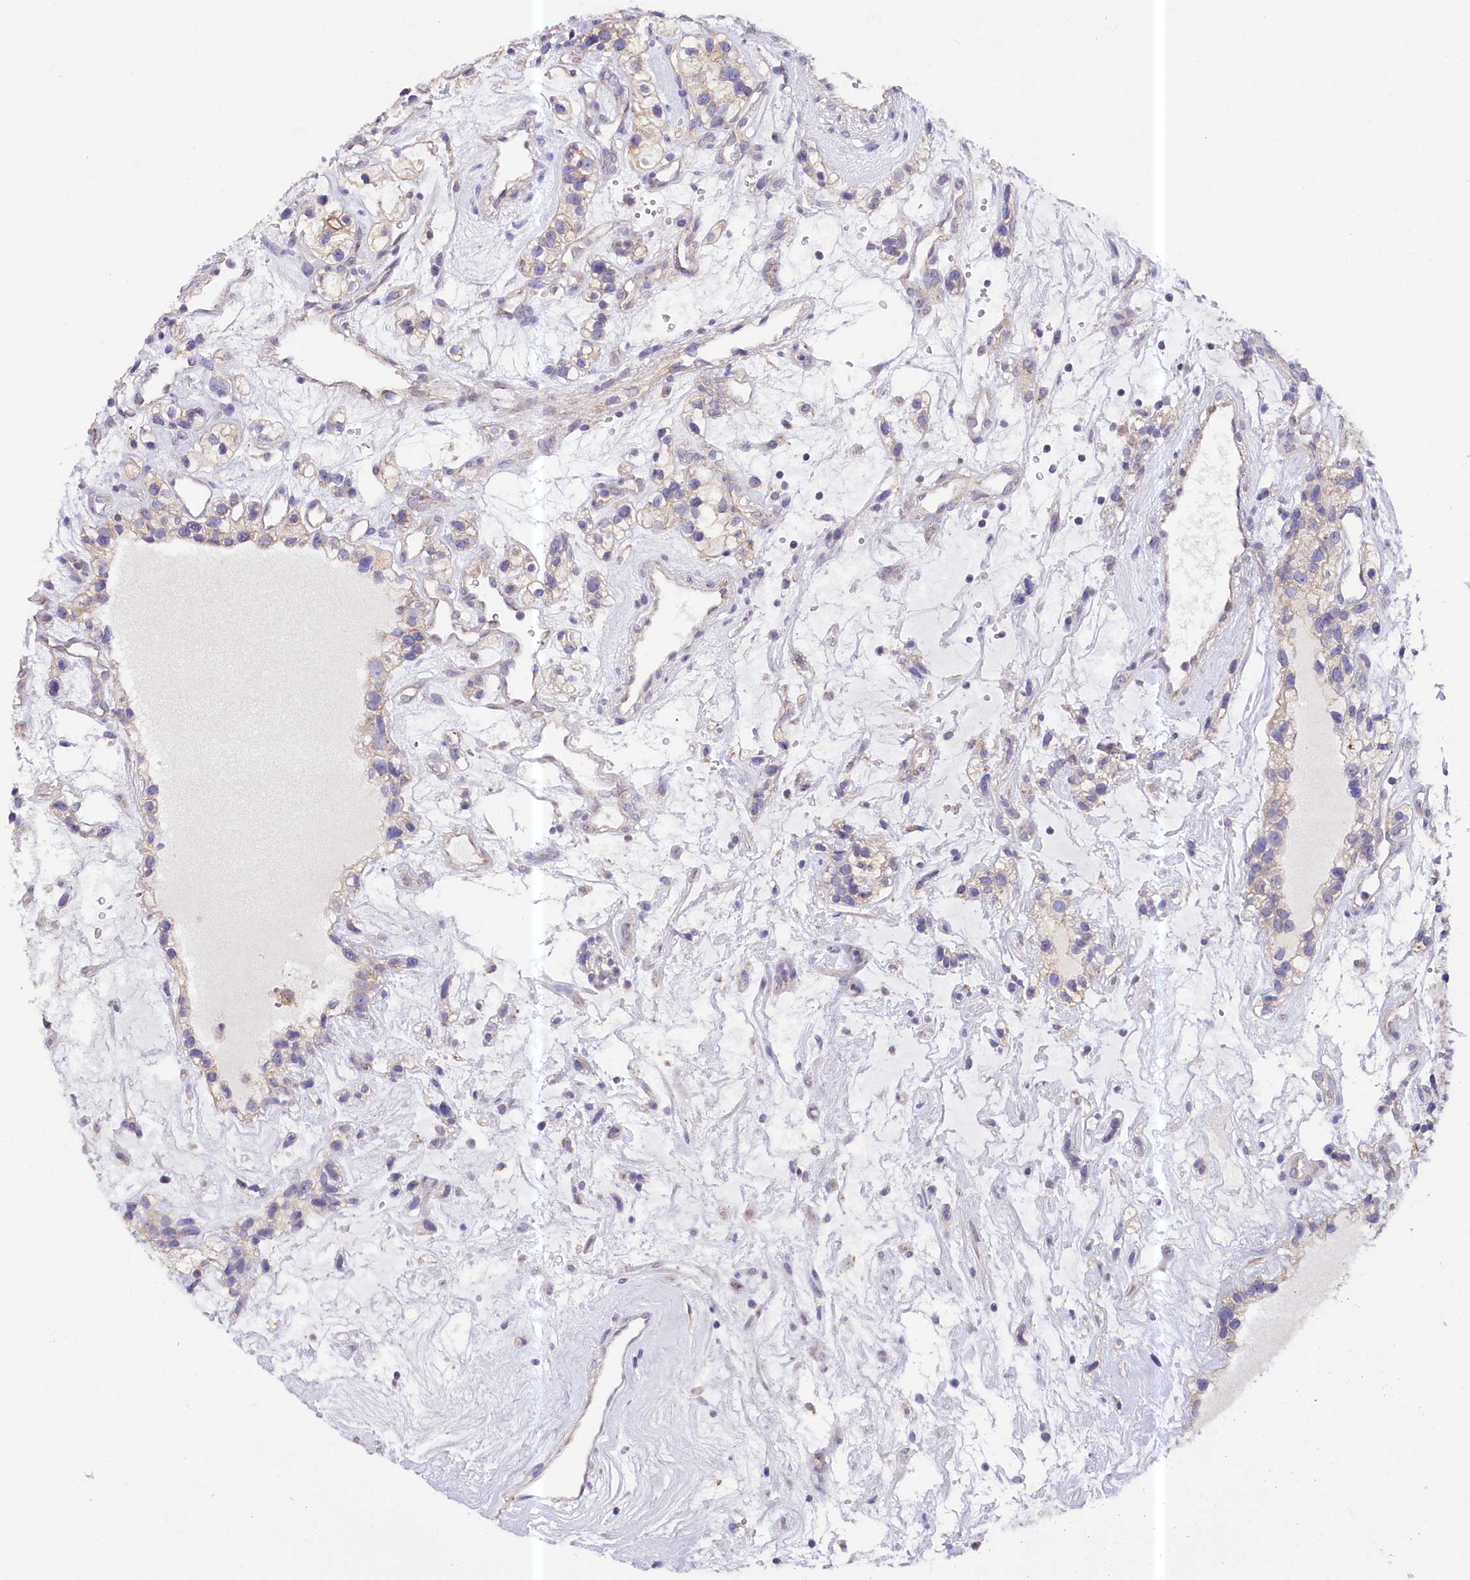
{"staining": {"intensity": "weak", "quantity": "25%-75%", "location": "cytoplasmic/membranous"}, "tissue": "renal cancer", "cell_type": "Tumor cells", "image_type": "cancer", "snomed": [{"axis": "morphology", "description": "Adenocarcinoma, NOS"}, {"axis": "topography", "description": "Kidney"}], "caption": "High-magnification brightfield microscopy of renal cancer stained with DAB (brown) and counterstained with hematoxylin (blue). tumor cells exhibit weak cytoplasmic/membranous positivity is seen in approximately25%-75% of cells.", "gene": "CEP295", "patient": {"sex": "female", "age": 57}}